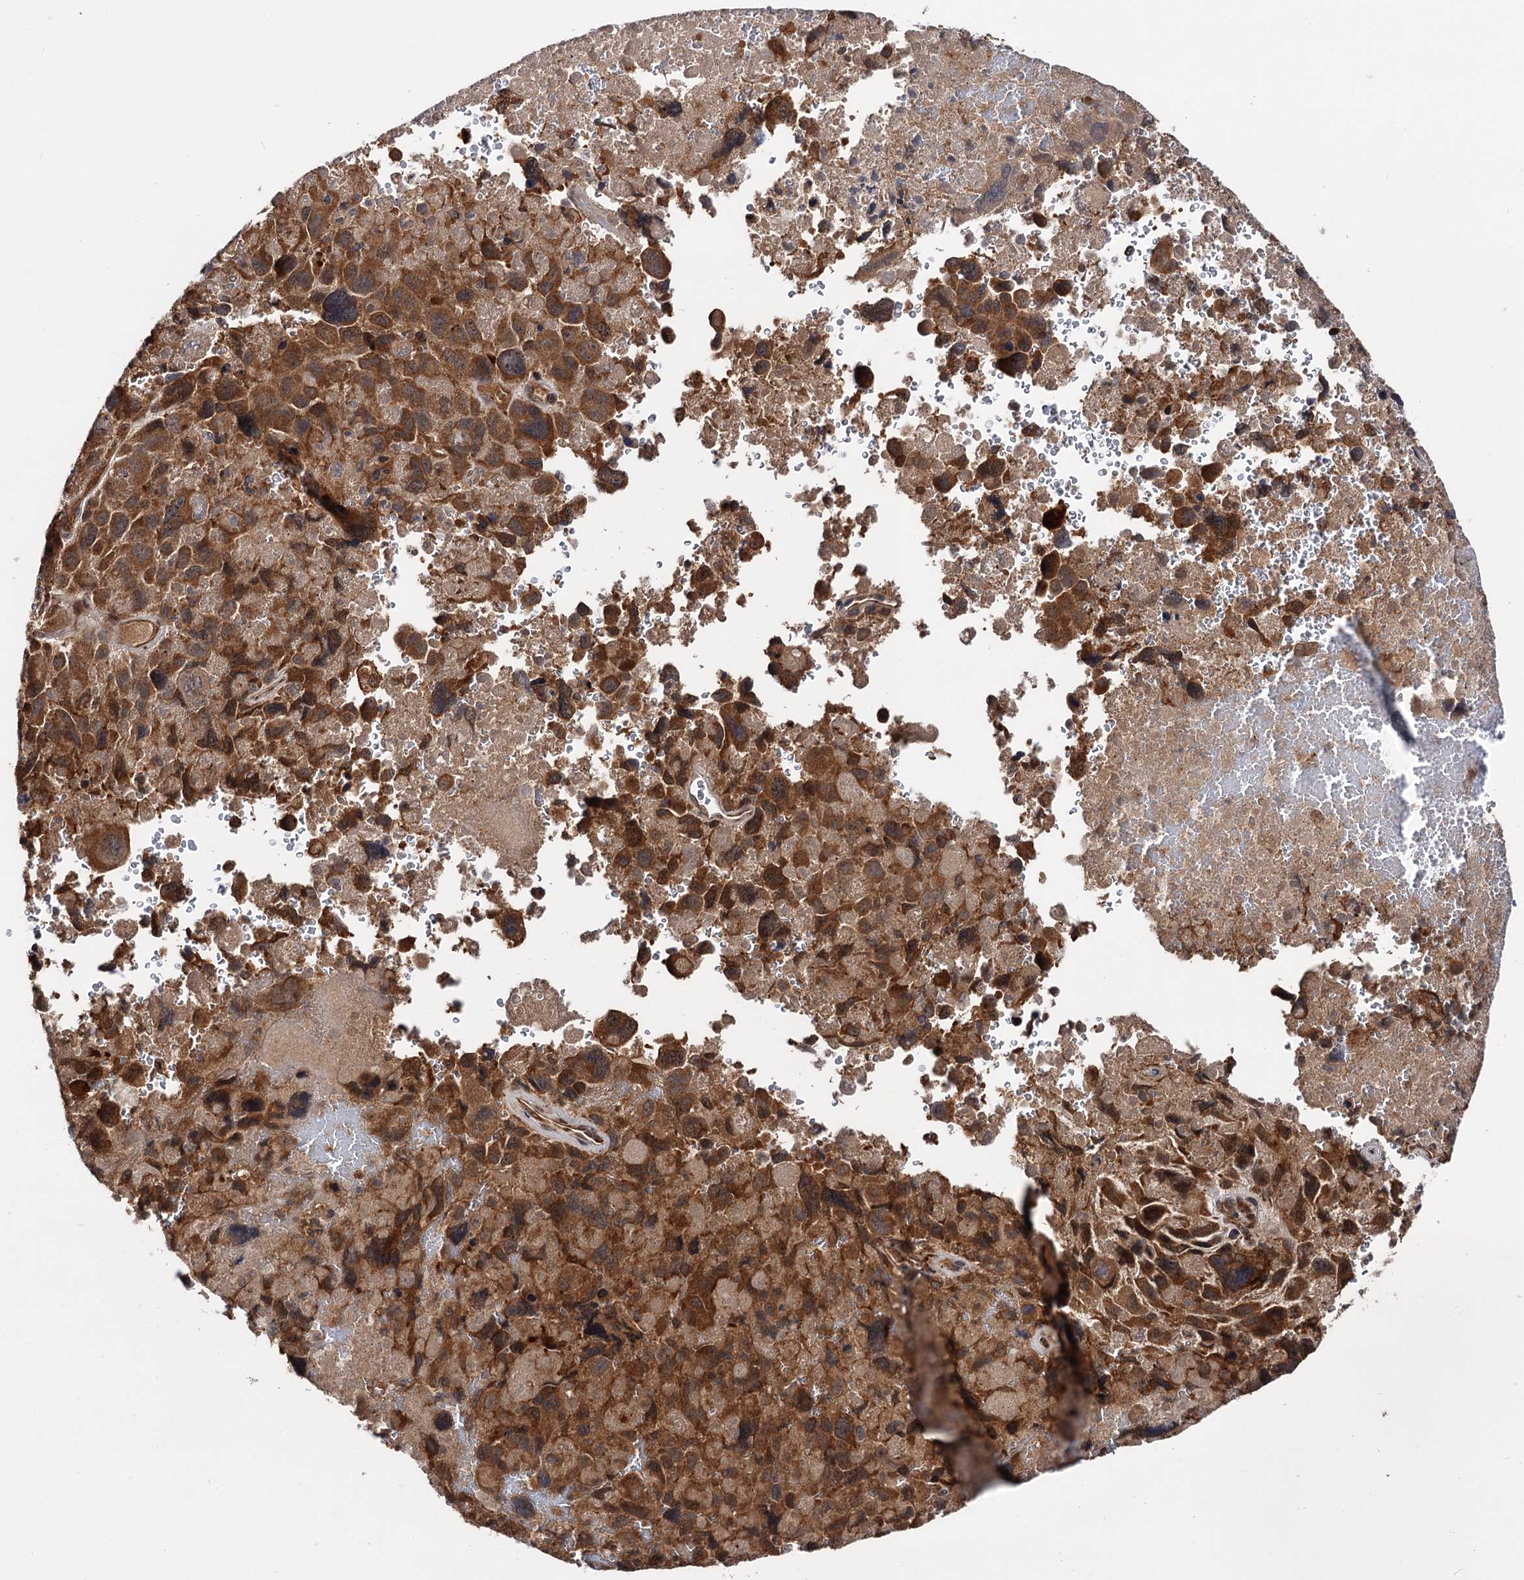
{"staining": {"intensity": "strong", "quantity": ">75%", "location": "cytoplasmic/membranous"}, "tissue": "melanoma", "cell_type": "Tumor cells", "image_type": "cancer", "snomed": [{"axis": "morphology", "description": "Malignant melanoma, Metastatic site"}, {"axis": "topography", "description": "Brain"}], "caption": "Strong cytoplasmic/membranous positivity is present in approximately >75% of tumor cells in melanoma.", "gene": "TEX9", "patient": {"sex": "female", "age": 53}}